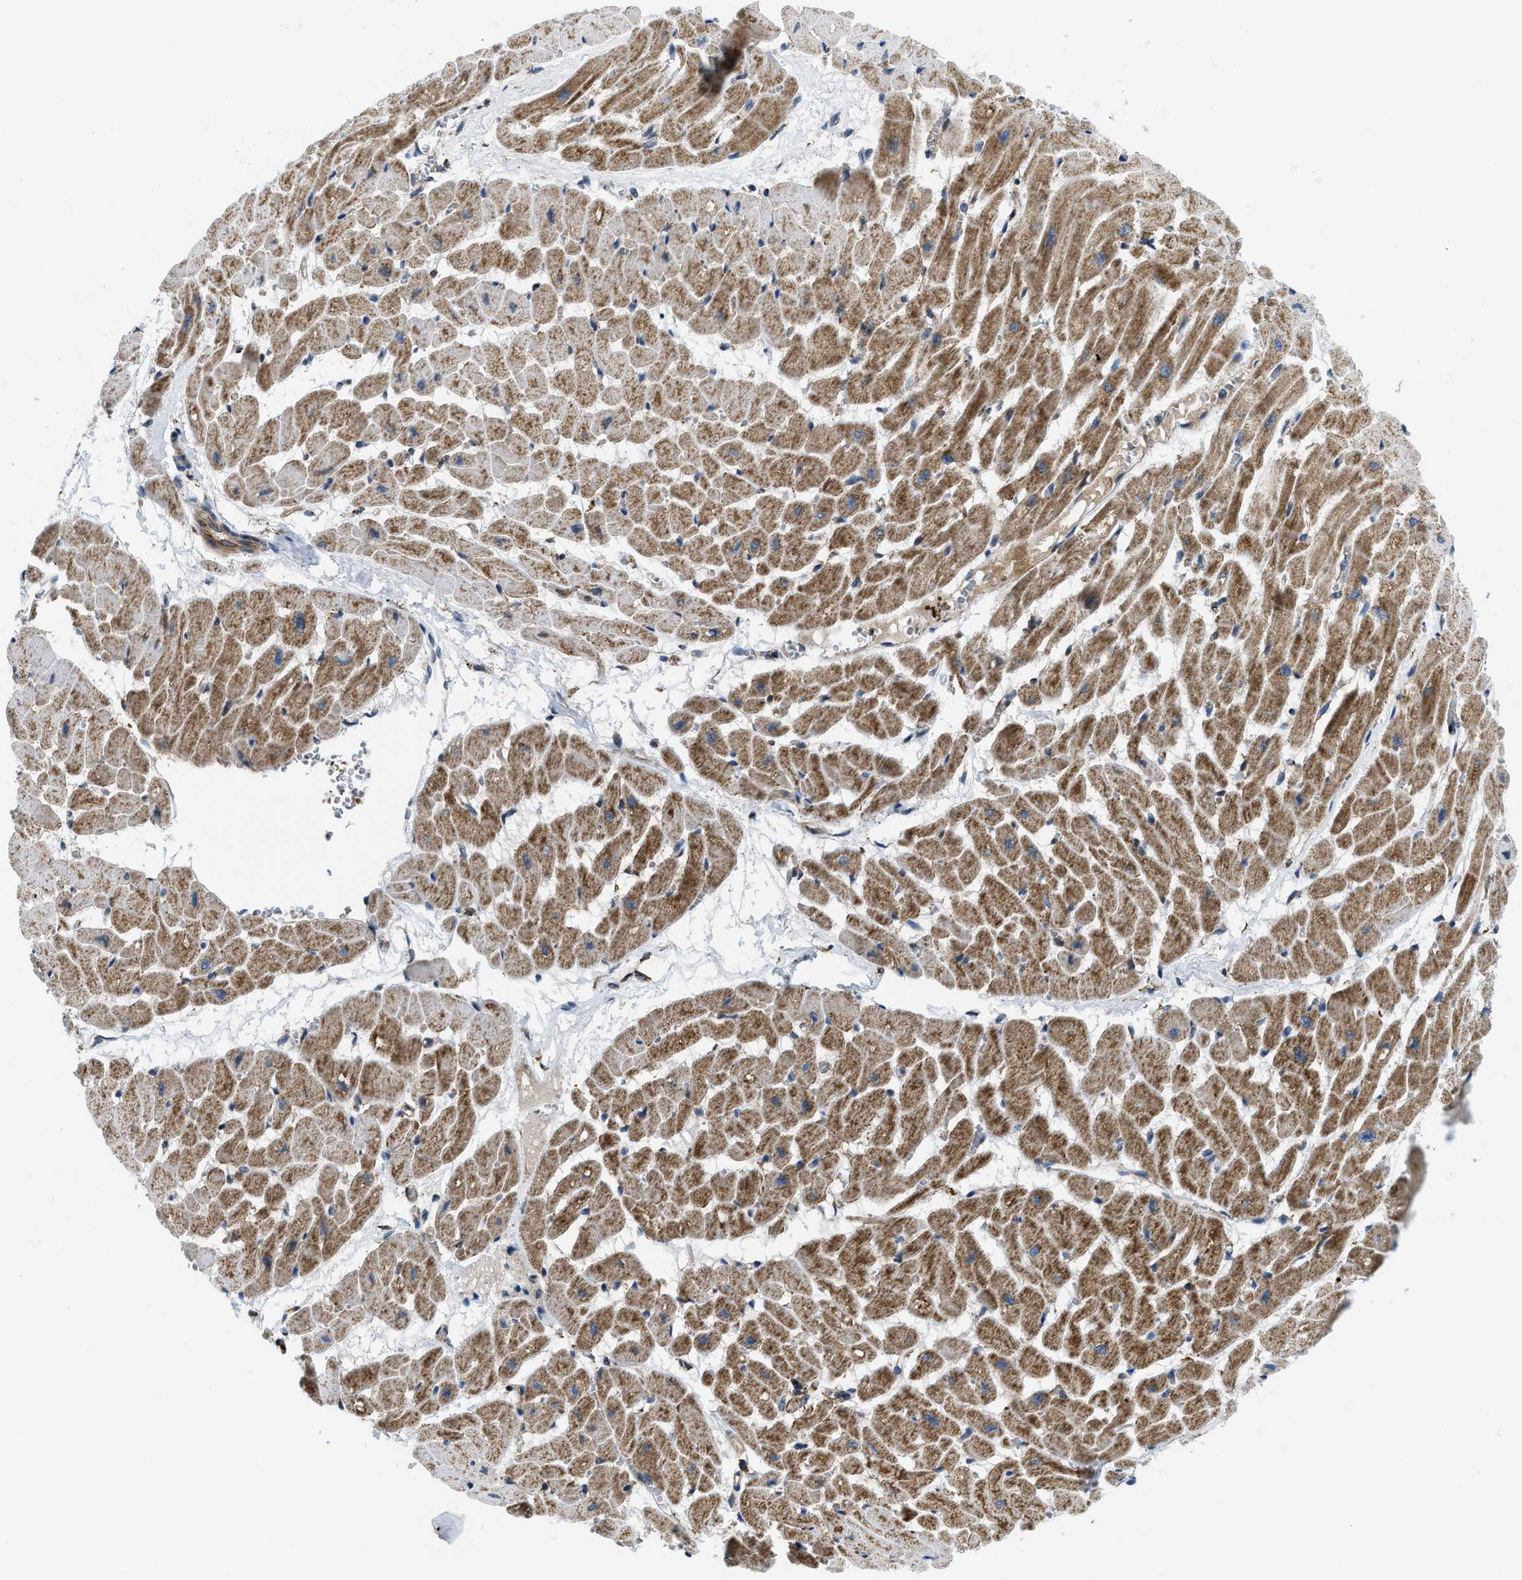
{"staining": {"intensity": "moderate", "quantity": ">75%", "location": "cytoplasmic/membranous"}, "tissue": "heart muscle", "cell_type": "Cardiomyocytes", "image_type": "normal", "snomed": [{"axis": "morphology", "description": "Normal tissue, NOS"}, {"axis": "topography", "description": "Heart"}], "caption": "A high-resolution image shows immunohistochemistry (IHC) staining of unremarkable heart muscle, which exhibits moderate cytoplasmic/membranous expression in about >75% of cardiomyocytes.", "gene": "CSPG4", "patient": {"sex": "male", "age": 45}}